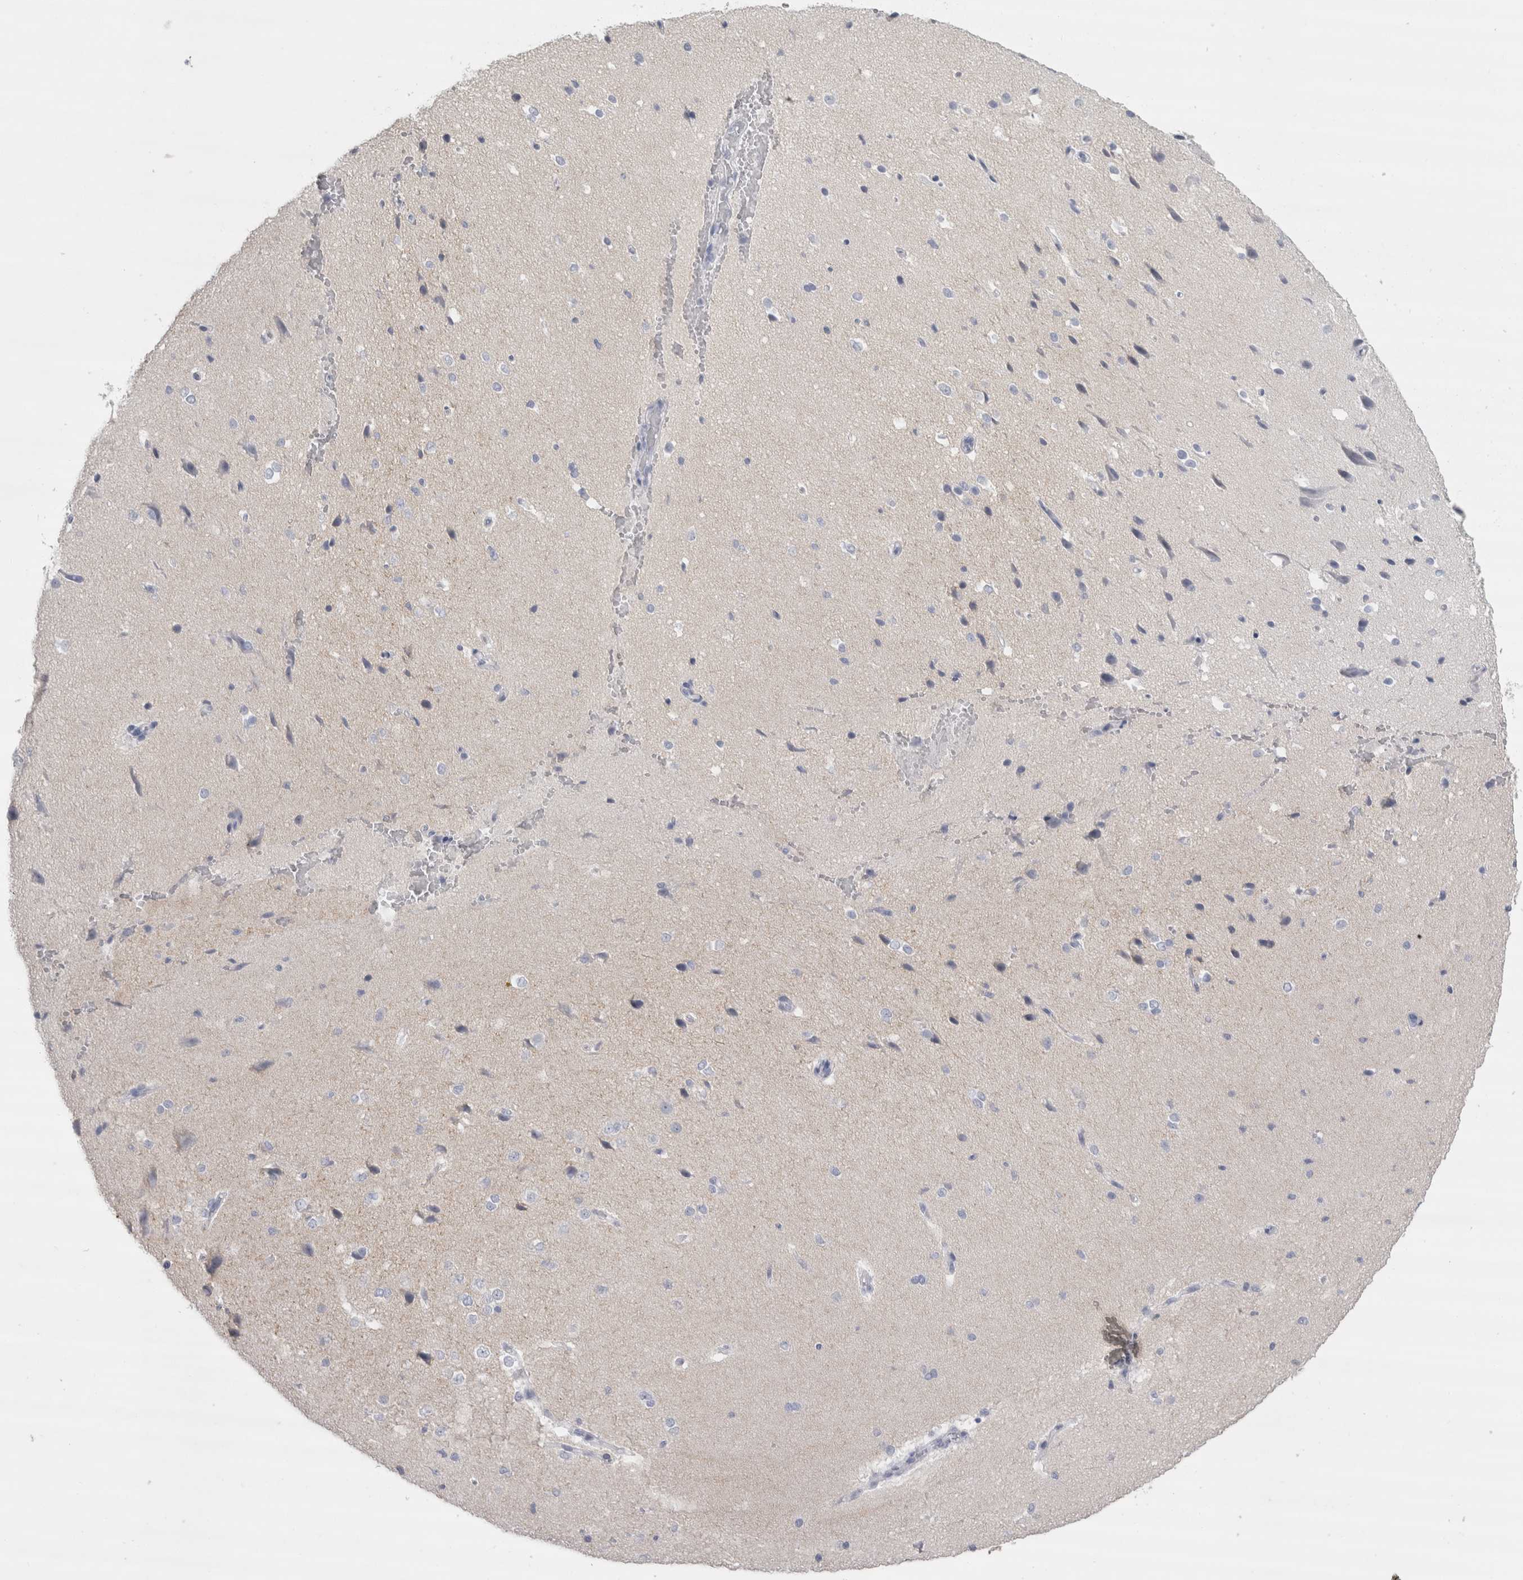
{"staining": {"intensity": "negative", "quantity": "none", "location": "none"}, "tissue": "cerebral cortex", "cell_type": "Endothelial cells", "image_type": "normal", "snomed": [{"axis": "morphology", "description": "Normal tissue, NOS"}, {"axis": "morphology", "description": "Developmental malformation"}, {"axis": "topography", "description": "Cerebral cortex"}], "caption": "This is an IHC histopathology image of normal human cerebral cortex. There is no positivity in endothelial cells.", "gene": "CDH17", "patient": {"sex": "female", "age": 30}}